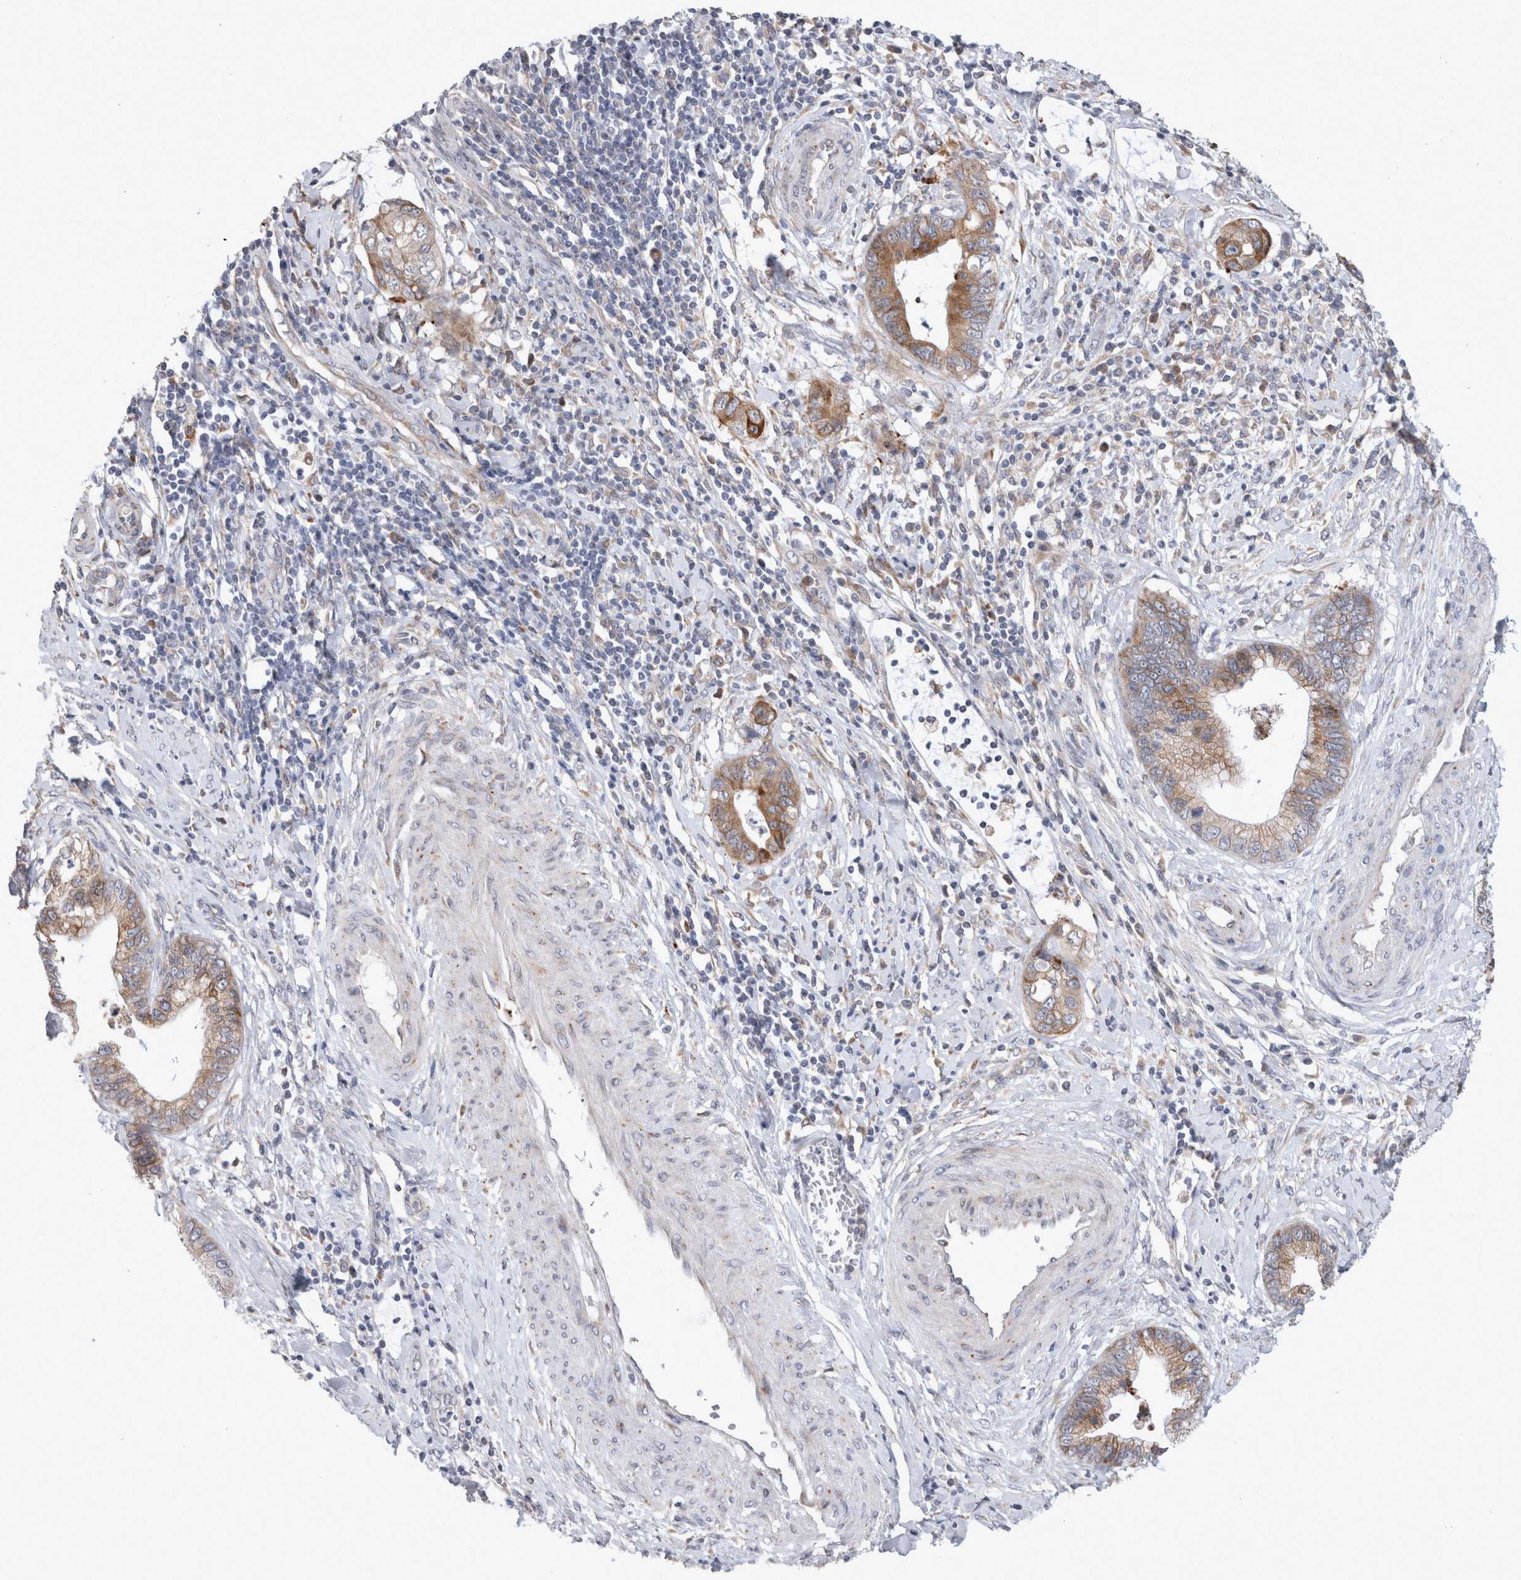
{"staining": {"intensity": "moderate", "quantity": "25%-75%", "location": "cytoplasmic/membranous"}, "tissue": "cervical cancer", "cell_type": "Tumor cells", "image_type": "cancer", "snomed": [{"axis": "morphology", "description": "Adenocarcinoma, NOS"}, {"axis": "topography", "description": "Cervix"}], "caption": "The micrograph demonstrates immunohistochemical staining of adenocarcinoma (cervical). There is moderate cytoplasmic/membranous staining is seen in approximately 25%-75% of tumor cells.", "gene": "TRMT9B", "patient": {"sex": "female", "age": 44}}